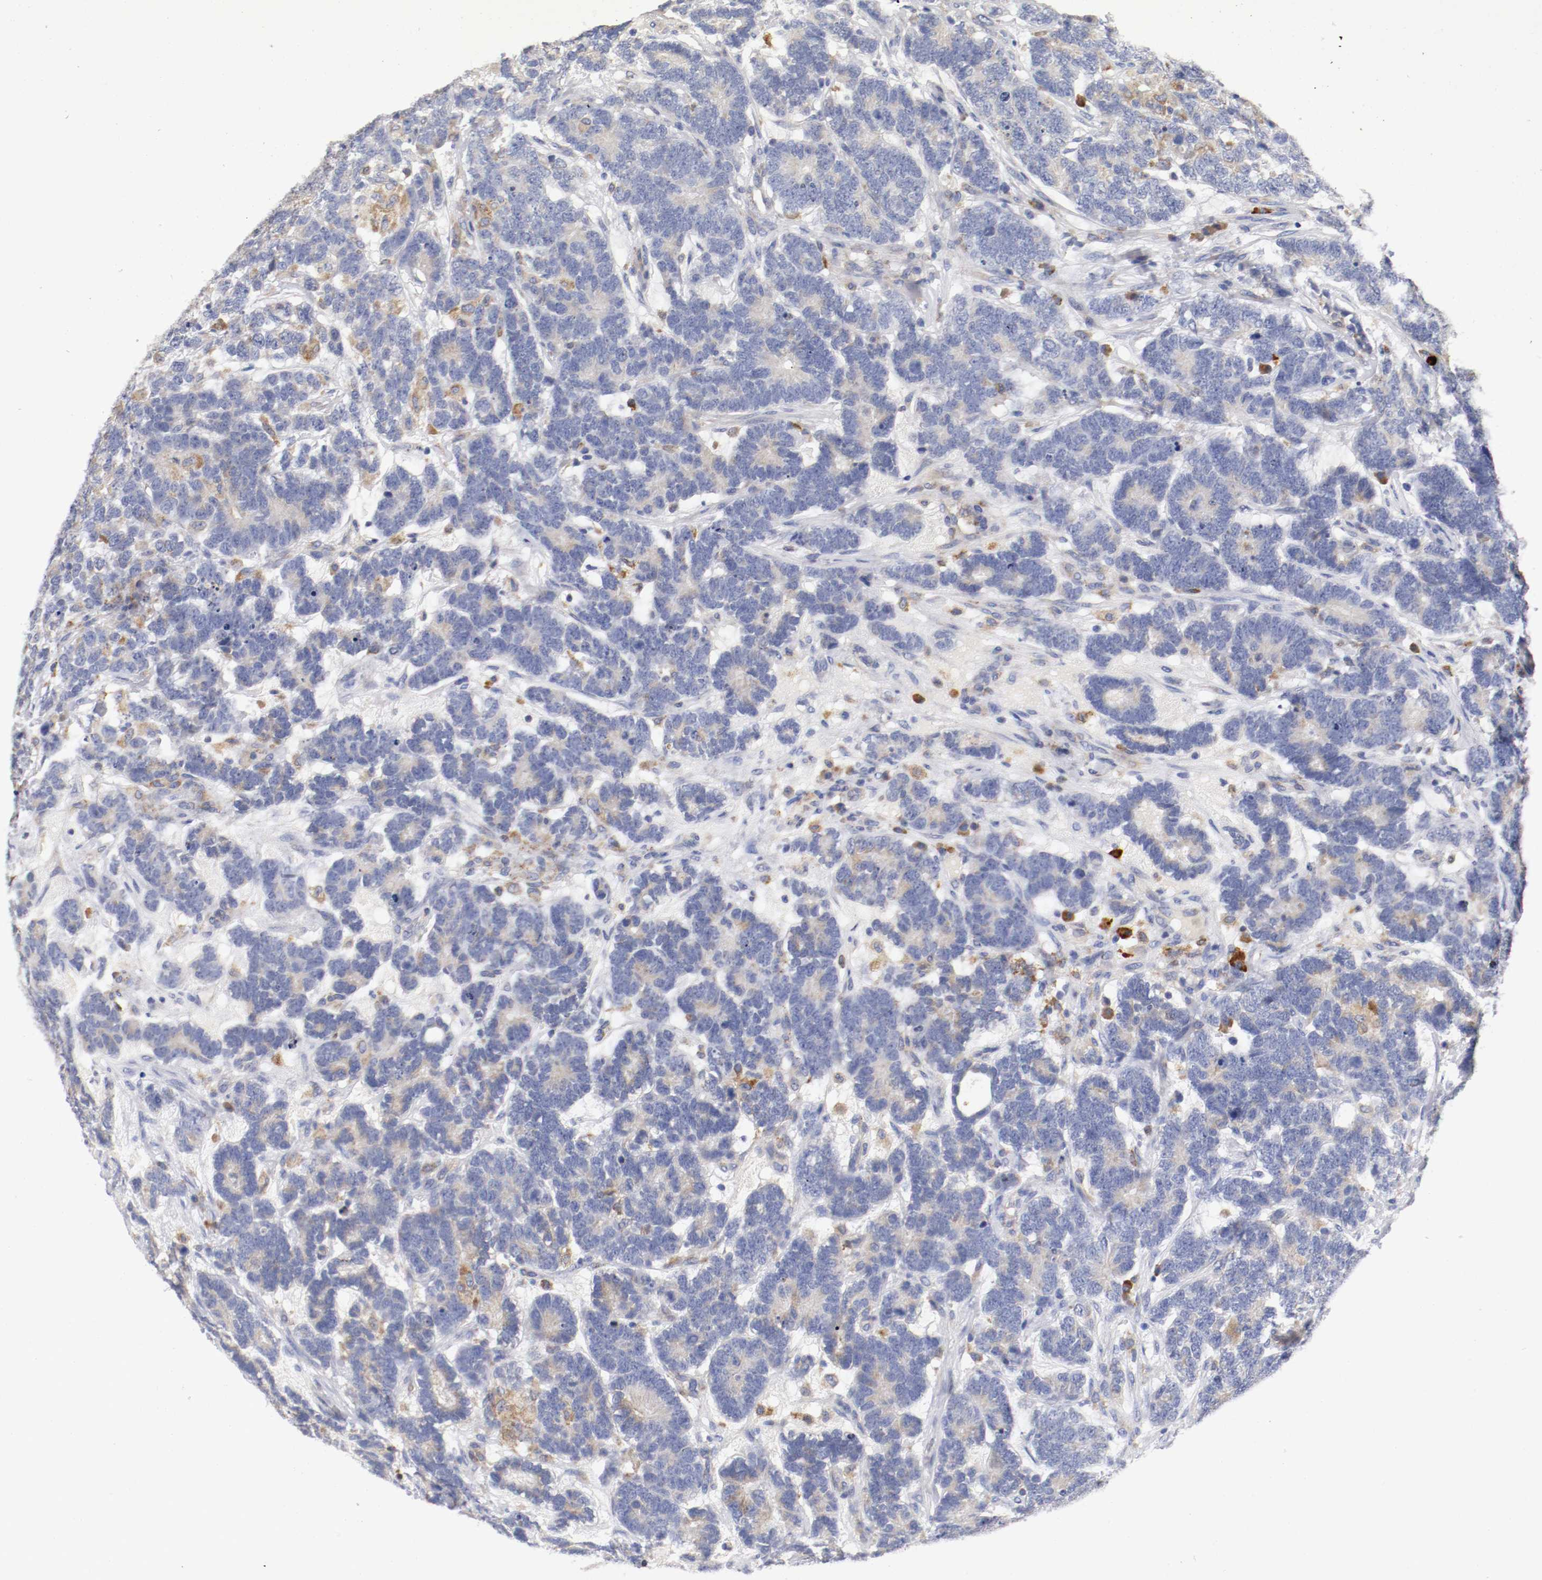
{"staining": {"intensity": "strong", "quantity": "25%-75%", "location": "cytoplasmic/membranous"}, "tissue": "testis cancer", "cell_type": "Tumor cells", "image_type": "cancer", "snomed": [{"axis": "morphology", "description": "Carcinoma, Embryonal, NOS"}, {"axis": "topography", "description": "Testis"}], "caption": "A high-resolution histopathology image shows immunohistochemistry (IHC) staining of testis cancer, which displays strong cytoplasmic/membranous positivity in approximately 25%-75% of tumor cells. The protein of interest is stained brown, and the nuclei are stained in blue (DAB IHC with brightfield microscopy, high magnification).", "gene": "TRAF2", "patient": {"sex": "male", "age": 26}}